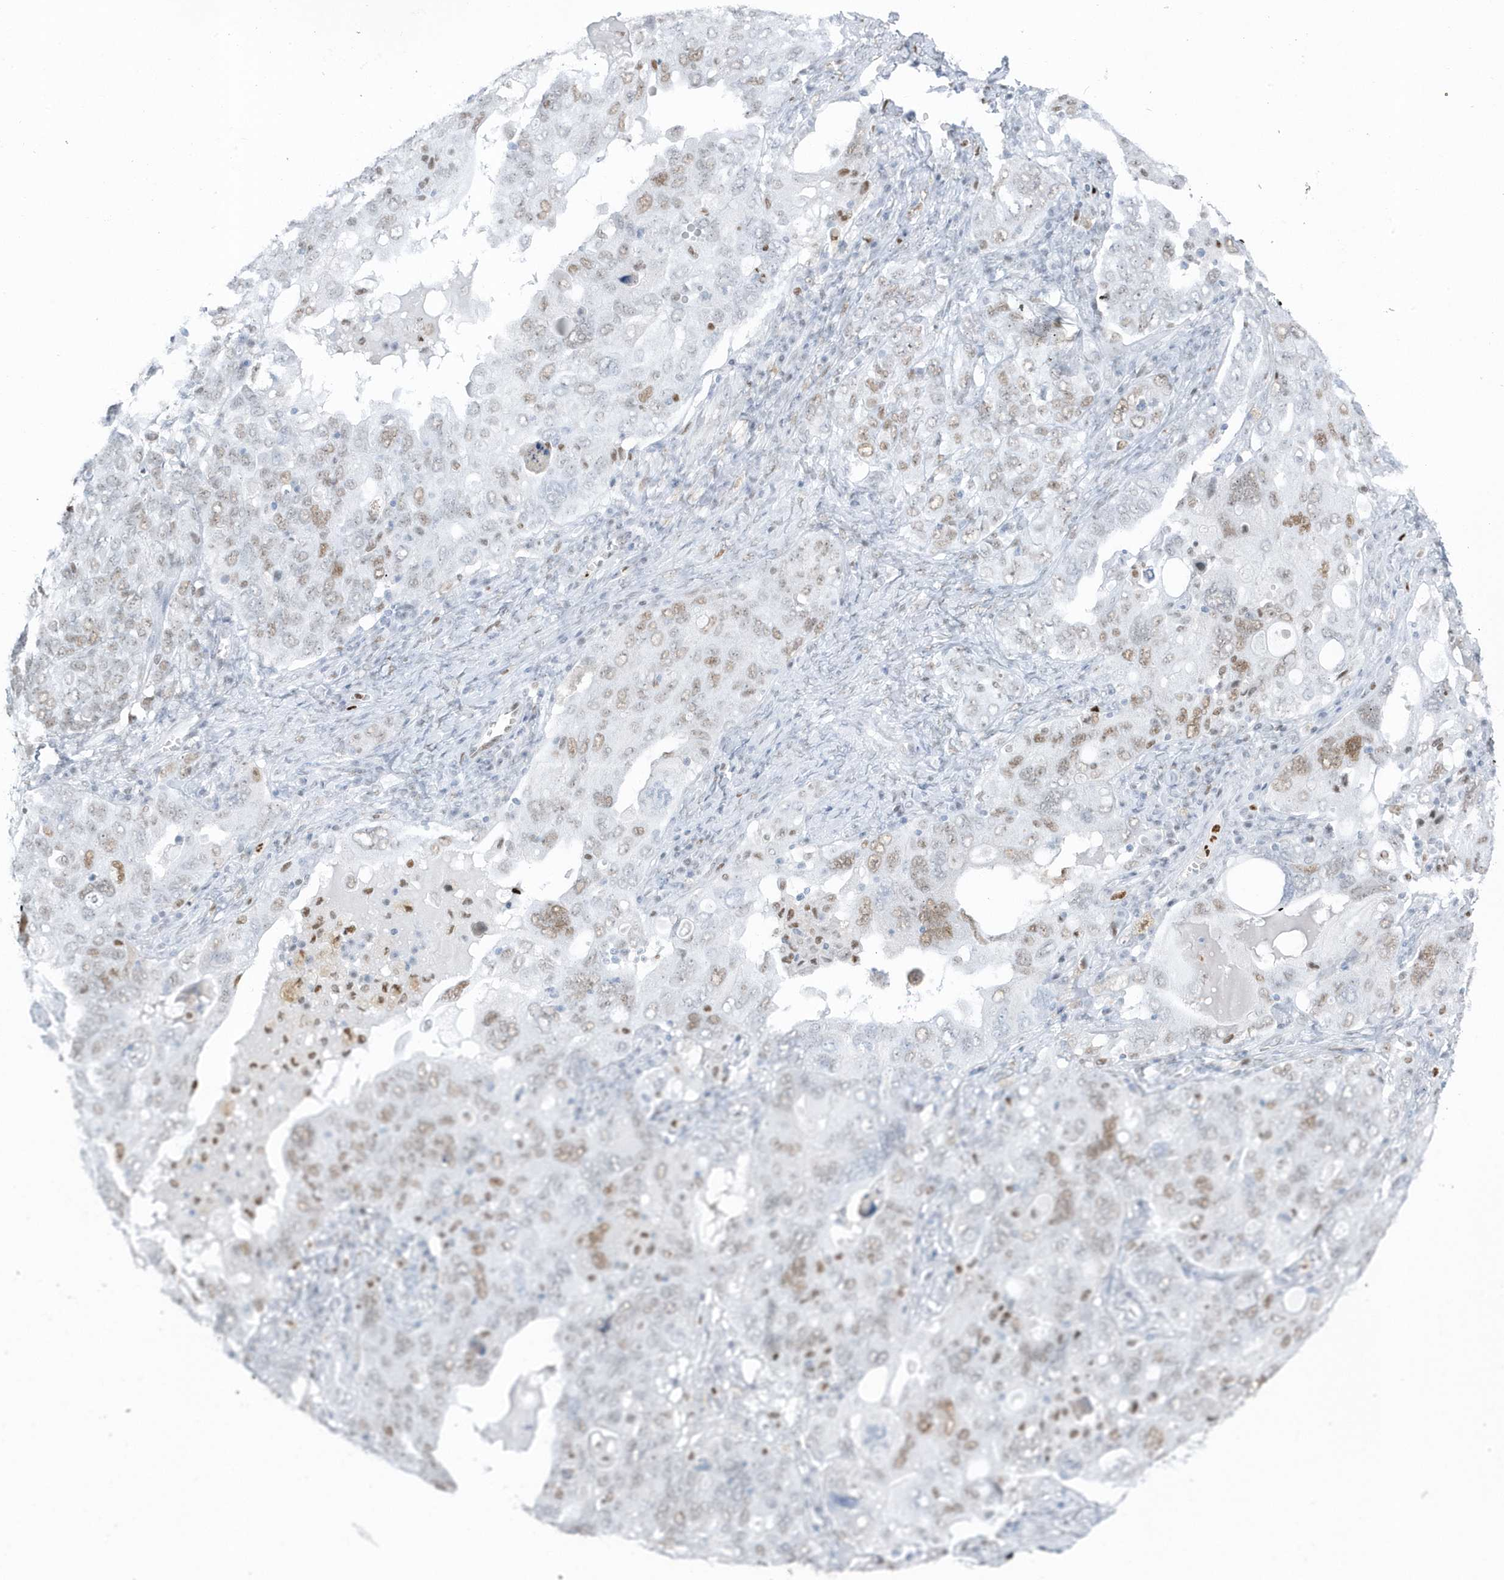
{"staining": {"intensity": "weak", "quantity": "25%-75%", "location": "nuclear"}, "tissue": "ovarian cancer", "cell_type": "Tumor cells", "image_type": "cancer", "snomed": [{"axis": "morphology", "description": "Carcinoma, endometroid"}, {"axis": "topography", "description": "Ovary"}], "caption": "Ovarian endometroid carcinoma stained for a protein reveals weak nuclear positivity in tumor cells.", "gene": "SMIM34", "patient": {"sex": "female", "age": 62}}